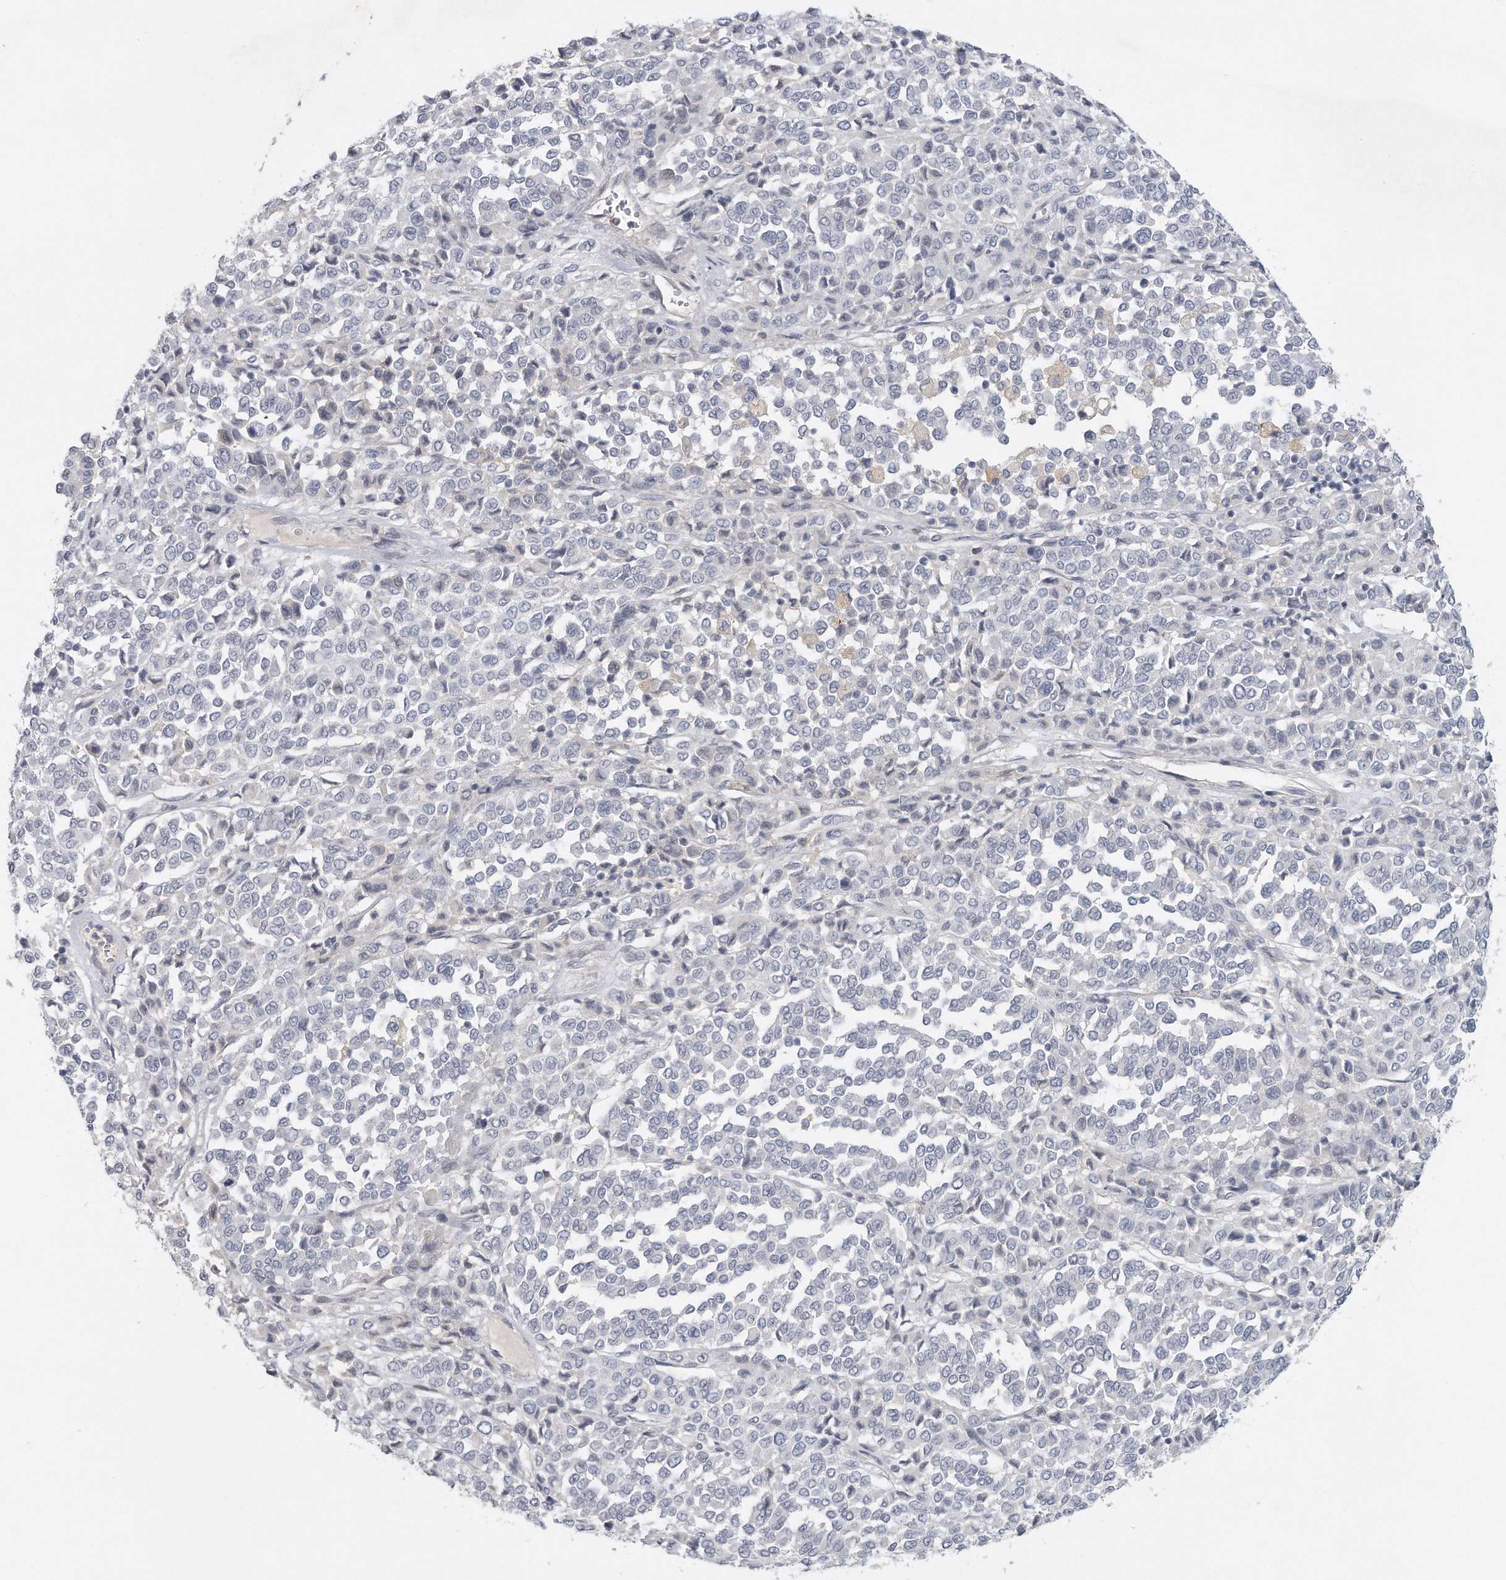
{"staining": {"intensity": "negative", "quantity": "none", "location": "none"}, "tissue": "melanoma", "cell_type": "Tumor cells", "image_type": "cancer", "snomed": [{"axis": "morphology", "description": "Malignant melanoma, Metastatic site"}, {"axis": "topography", "description": "Pancreas"}], "caption": "This histopathology image is of malignant melanoma (metastatic site) stained with immunohistochemistry (IHC) to label a protein in brown with the nuclei are counter-stained blue. There is no expression in tumor cells. (Brightfield microscopy of DAB (3,3'-diaminobenzidine) immunohistochemistry at high magnification).", "gene": "DDX43", "patient": {"sex": "female", "age": 30}}